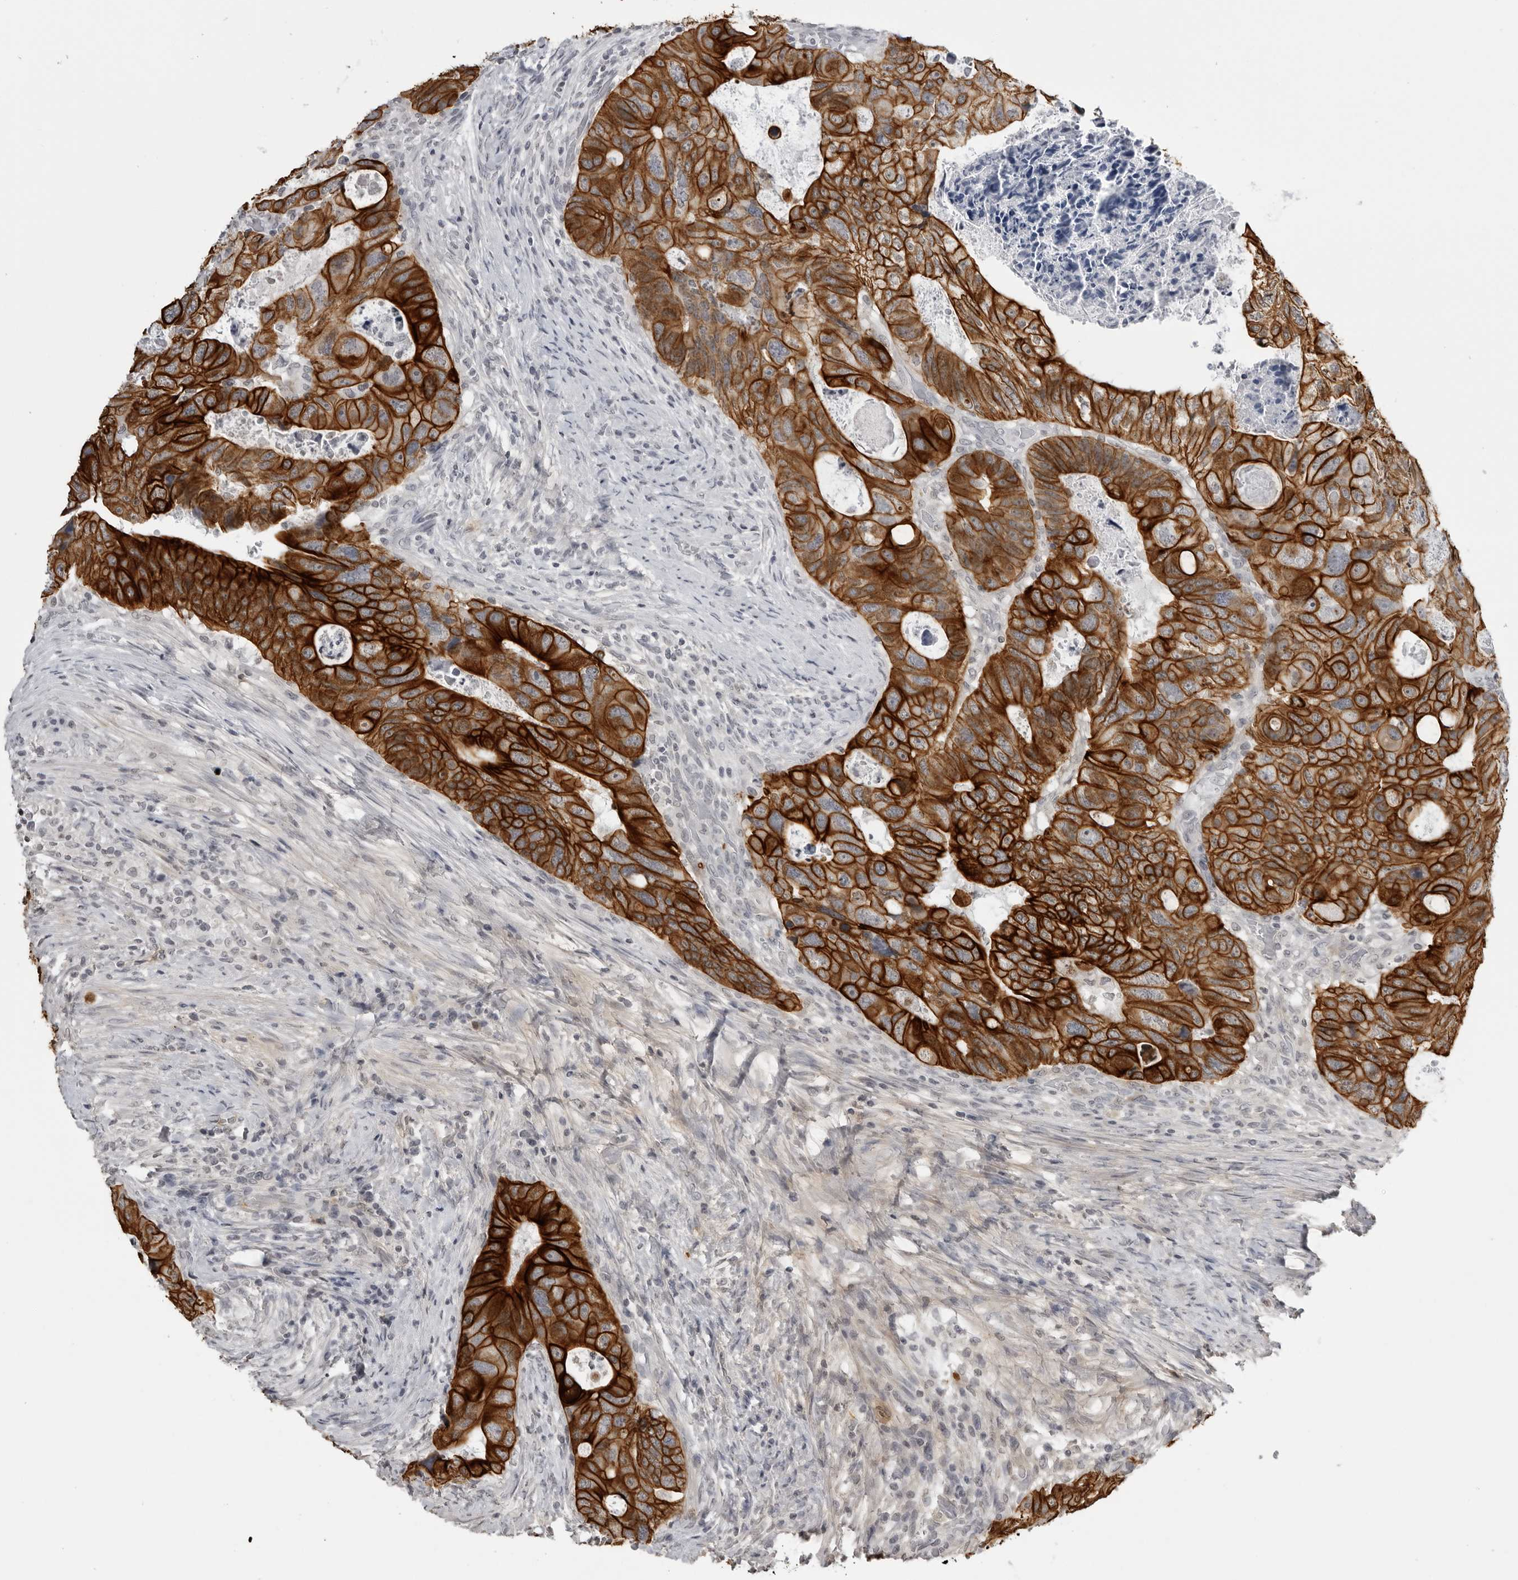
{"staining": {"intensity": "strong", "quantity": ">75%", "location": "cytoplasmic/membranous"}, "tissue": "colorectal cancer", "cell_type": "Tumor cells", "image_type": "cancer", "snomed": [{"axis": "morphology", "description": "Adenocarcinoma, NOS"}, {"axis": "topography", "description": "Rectum"}], "caption": "High-power microscopy captured an IHC micrograph of adenocarcinoma (colorectal), revealing strong cytoplasmic/membranous staining in approximately >75% of tumor cells.", "gene": "SERPINF2", "patient": {"sex": "male", "age": 59}}